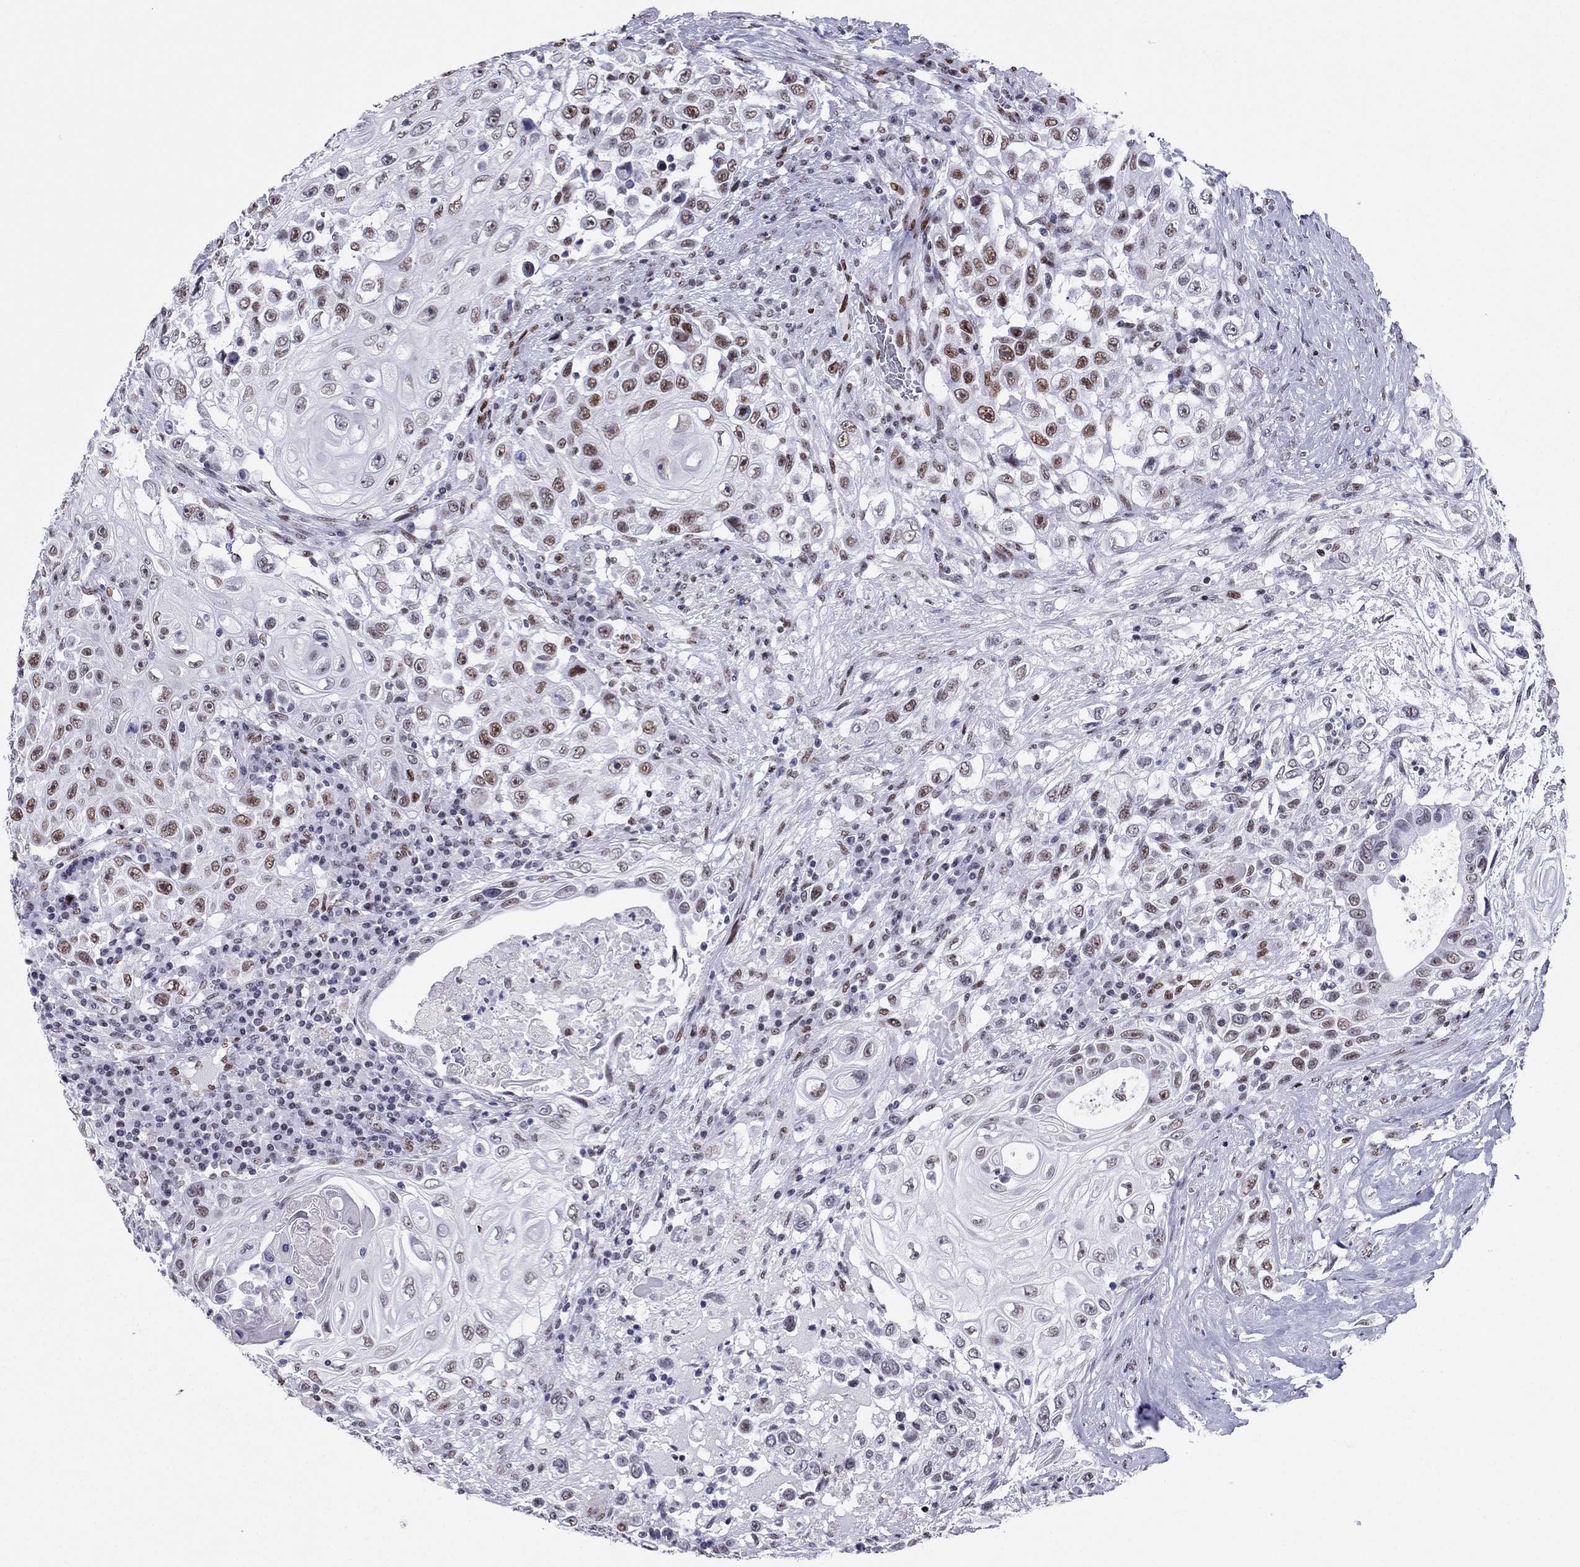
{"staining": {"intensity": "strong", "quantity": "<25%", "location": "nuclear"}, "tissue": "urothelial cancer", "cell_type": "Tumor cells", "image_type": "cancer", "snomed": [{"axis": "morphology", "description": "Urothelial carcinoma, High grade"}, {"axis": "topography", "description": "Urinary bladder"}], "caption": "DAB (3,3'-diaminobenzidine) immunohistochemical staining of urothelial cancer displays strong nuclear protein expression in approximately <25% of tumor cells.", "gene": "PPM1G", "patient": {"sex": "female", "age": 56}}